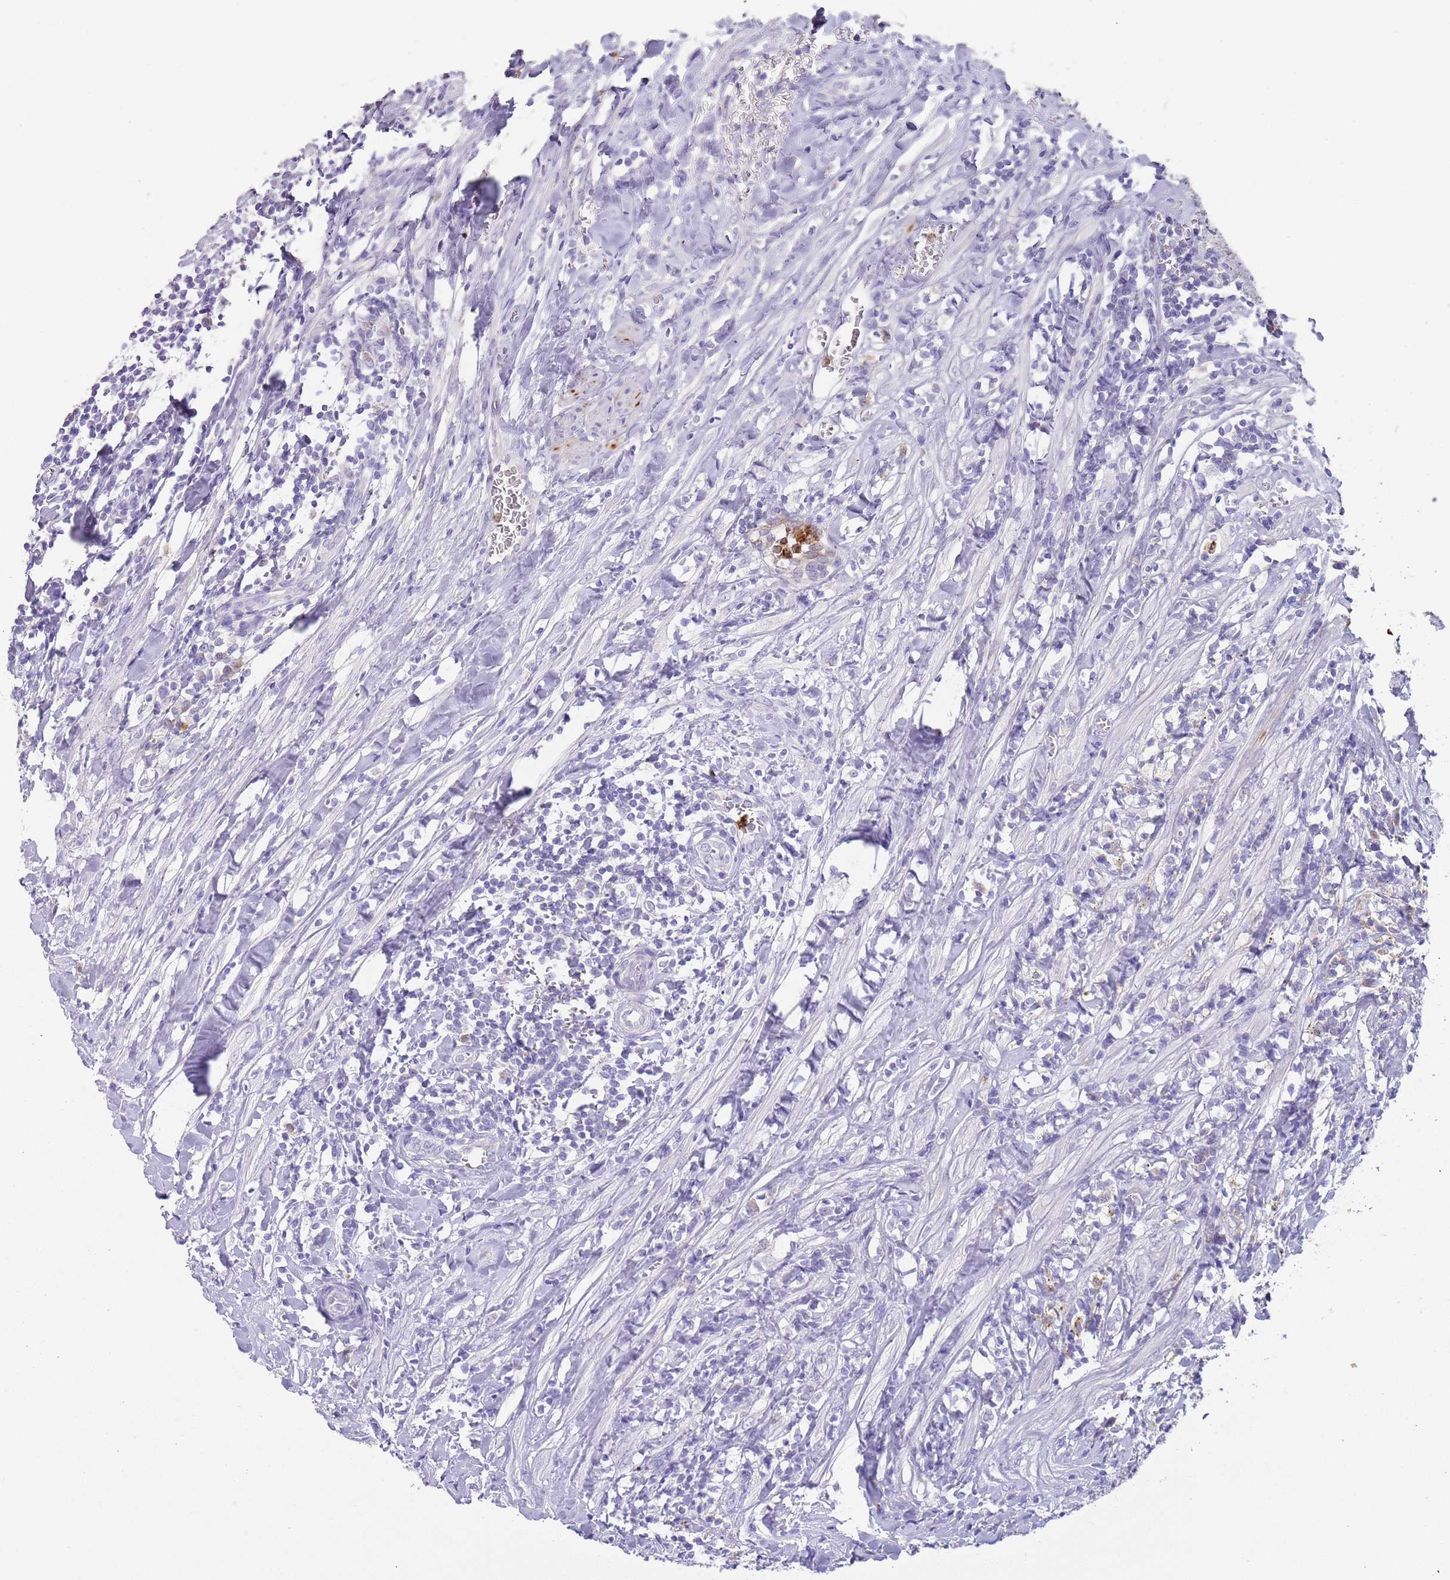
{"staining": {"intensity": "negative", "quantity": "none", "location": "none"}, "tissue": "testis cancer", "cell_type": "Tumor cells", "image_type": "cancer", "snomed": [{"axis": "morphology", "description": "Seminoma, NOS"}, {"axis": "morphology", "description": "Carcinoma, Embryonal, NOS"}, {"axis": "topography", "description": "Testis"}], "caption": "DAB immunohistochemical staining of human testis cancer exhibits no significant positivity in tumor cells.", "gene": "TMEM251", "patient": {"sex": "male", "age": 29}}